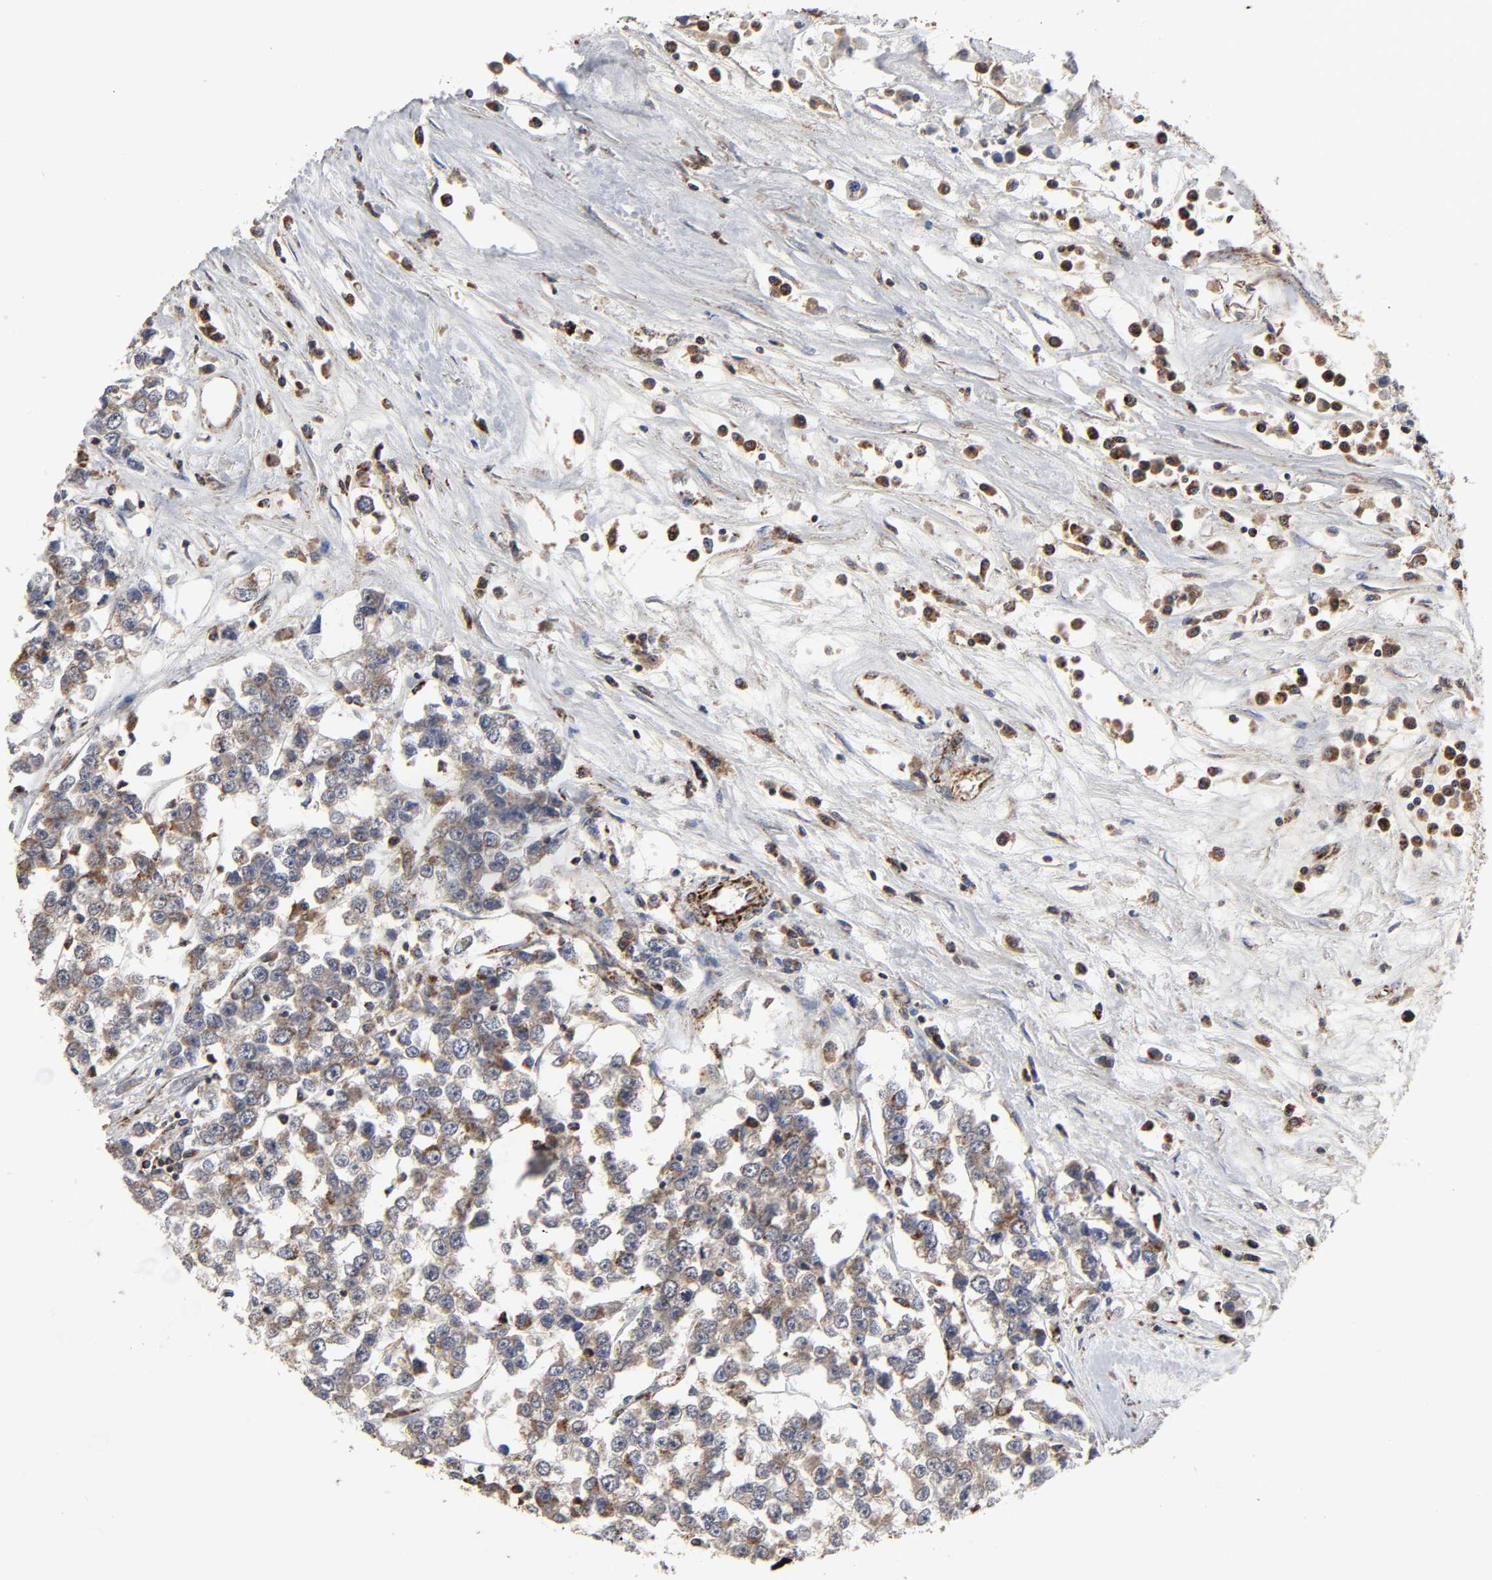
{"staining": {"intensity": "moderate", "quantity": ">75%", "location": "cytoplasmic/membranous"}, "tissue": "testis cancer", "cell_type": "Tumor cells", "image_type": "cancer", "snomed": [{"axis": "morphology", "description": "Seminoma, NOS"}, {"axis": "morphology", "description": "Carcinoma, Embryonal, NOS"}, {"axis": "topography", "description": "Testis"}], "caption": "A histopathology image of testis cancer (seminoma) stained for a protein shows moderate cytoplasmic/membranous brown staining in tumor cells.", "gene": "COX6B1", "patient": {"sex": "male", "age": 52}}